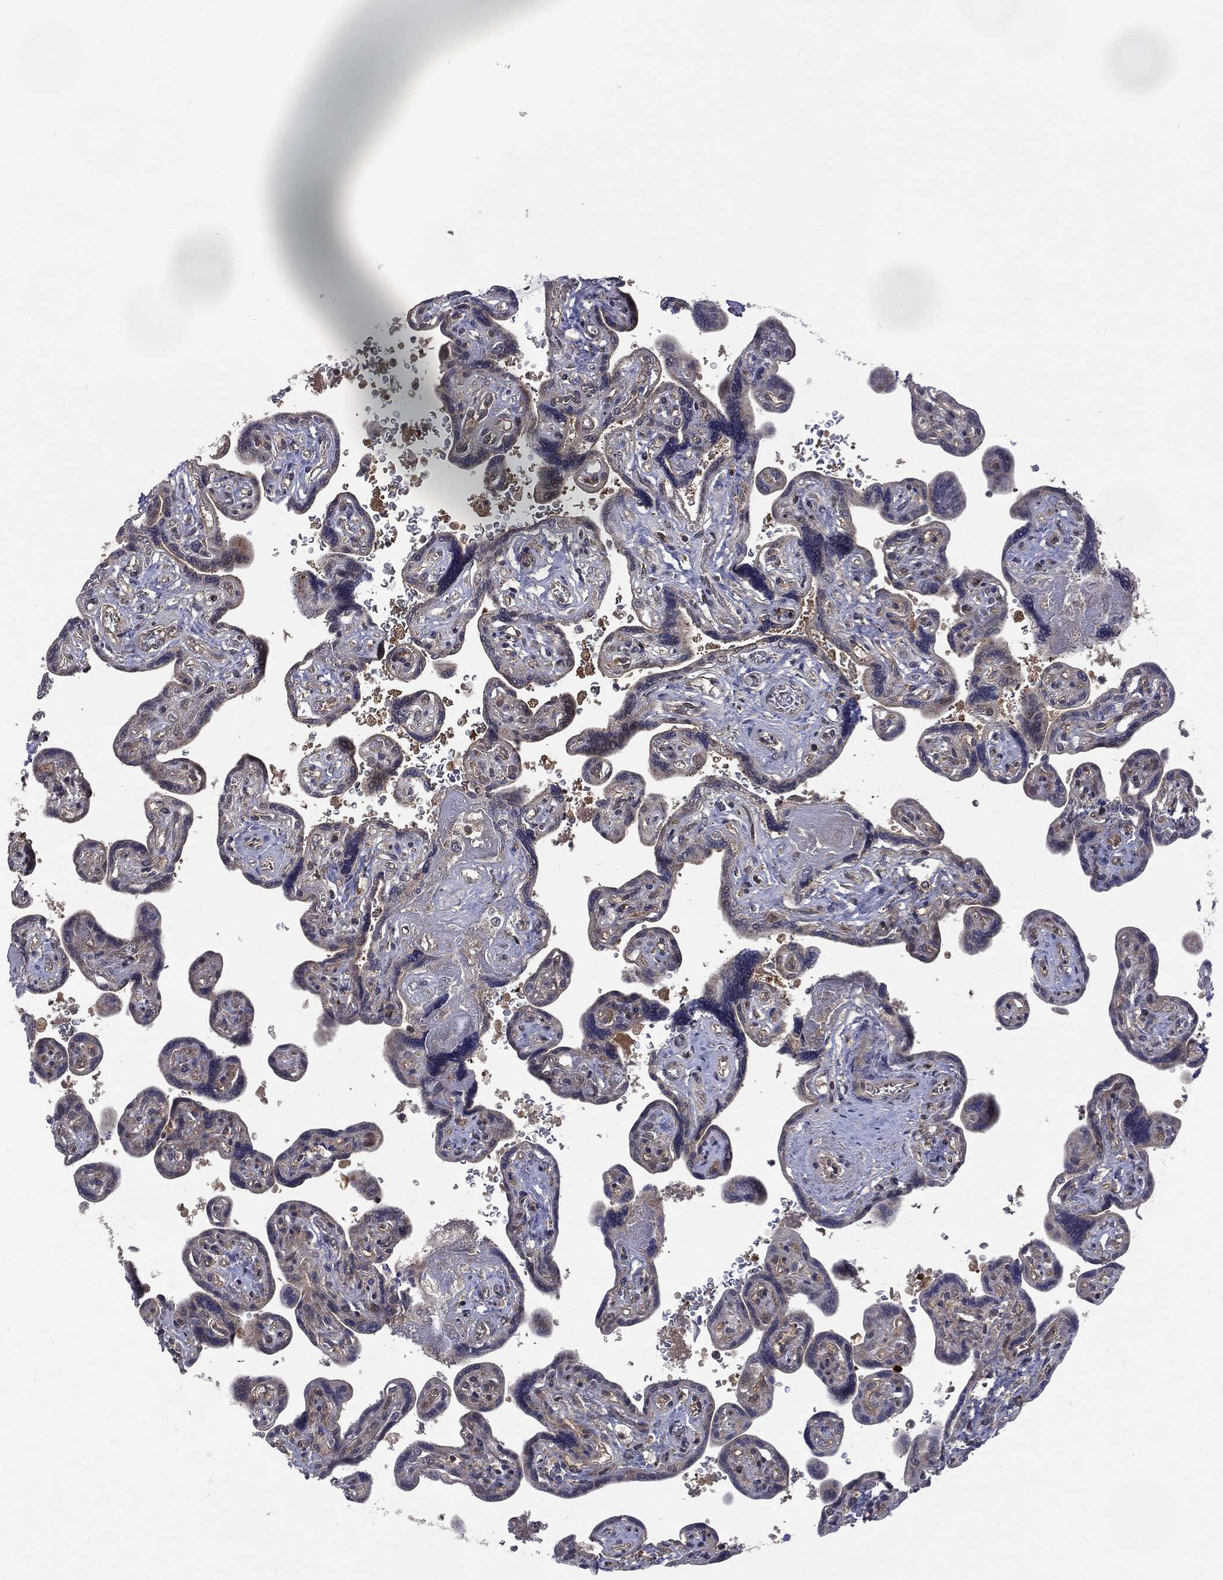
{"staining": {"intensity": "negative", "quantity": "none", "location": "none"}, "tissue": "placenta", "cell_type": "Decidual cells", "image_type": "normal", "snomed": [{"axis": "morphology", "description": "Normal tissue, NOS"}, {"axis": "topography", "description": "Placenta"}], "caption": "Immunohistochemical staining of normal placenta reveals no significant staining in decidual cells.", "gene": "PTPA", "patient": {"sex": "female", "age": 32}}